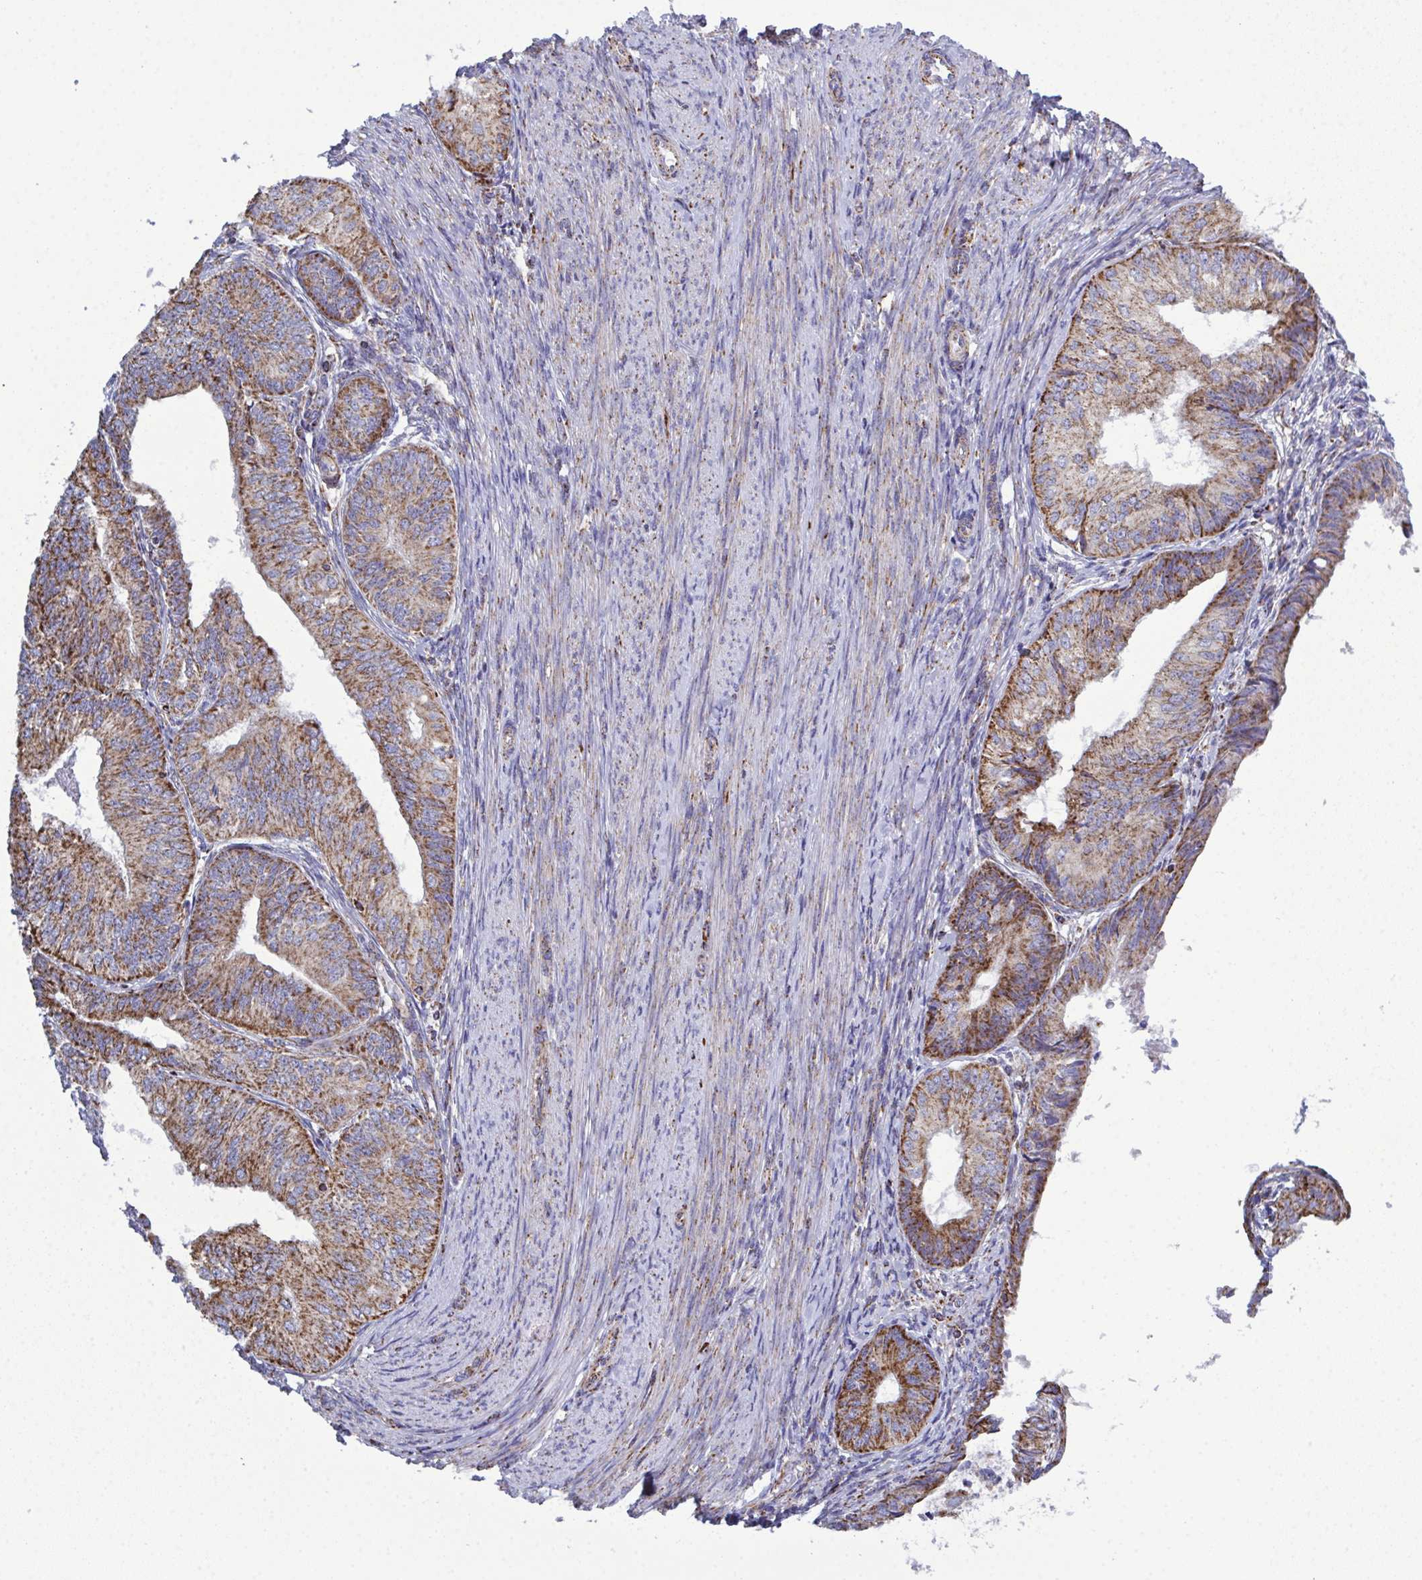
{"staining": {"intensity": "moderate", "quantity": ">75%", "location": "cytoplasmic/membranous"}, "tissue": "endometrial cancer", "cell_type": "Tumor cells", "image_type": "cancer", "snomed": [{"axis": "morphology", "description": "Adenocarcinoma, NOS"}, {"axis": "topography", "description": "Endometrium"}], "caption": "An immunohistochemistry (IHC) image of neoplastic tissue is shown. Protein staining in brown labels moderate cytoplasmic/membranous positivity in endometrial adenocarcinoma within tumor cells. Immunohistochemistry (ihc) stains the protein in brown and the nuclei are stained blue.", "gene": "CSDE1", "patient": {"sex": "female", "age": 58}}